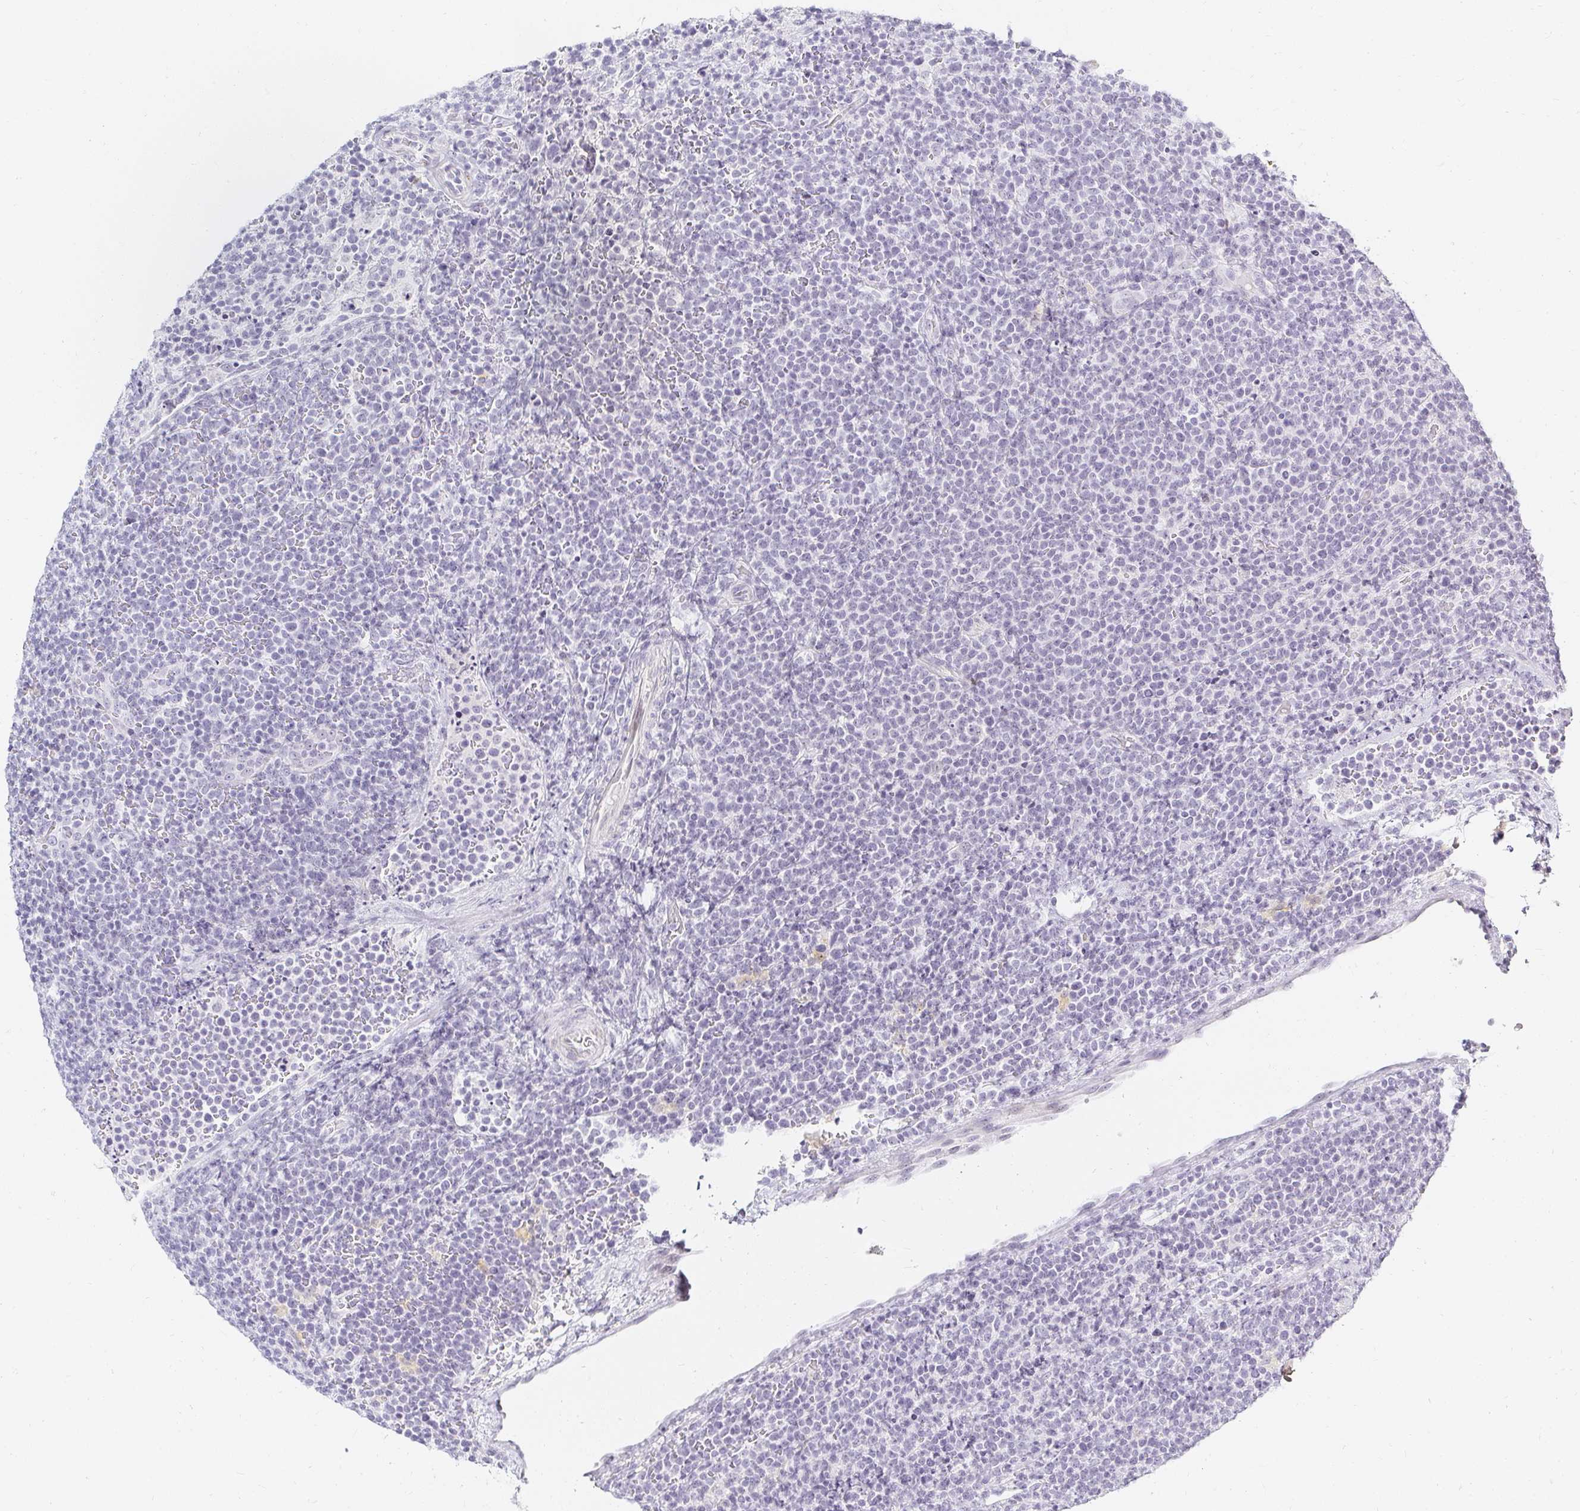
{"staining": {"intensity": "negative", "quantity": "none", "location": "none"}, "tissue": "lymphoma", "cell_type": "Tumor cells", "image_type": "cancer", "snomed": [{"axis": "morphology", "description": "Malignant lymphoma, non-Hodgkin's type, High grade"}, {"axis": "topography", "description": "Lymph node"}], "caption": "Immunohistochemical staining of lymphoma exhibits no significant staining in tumor cells.", "gene": "ACAN", "patient": {"sex": "male", "age": 61}}